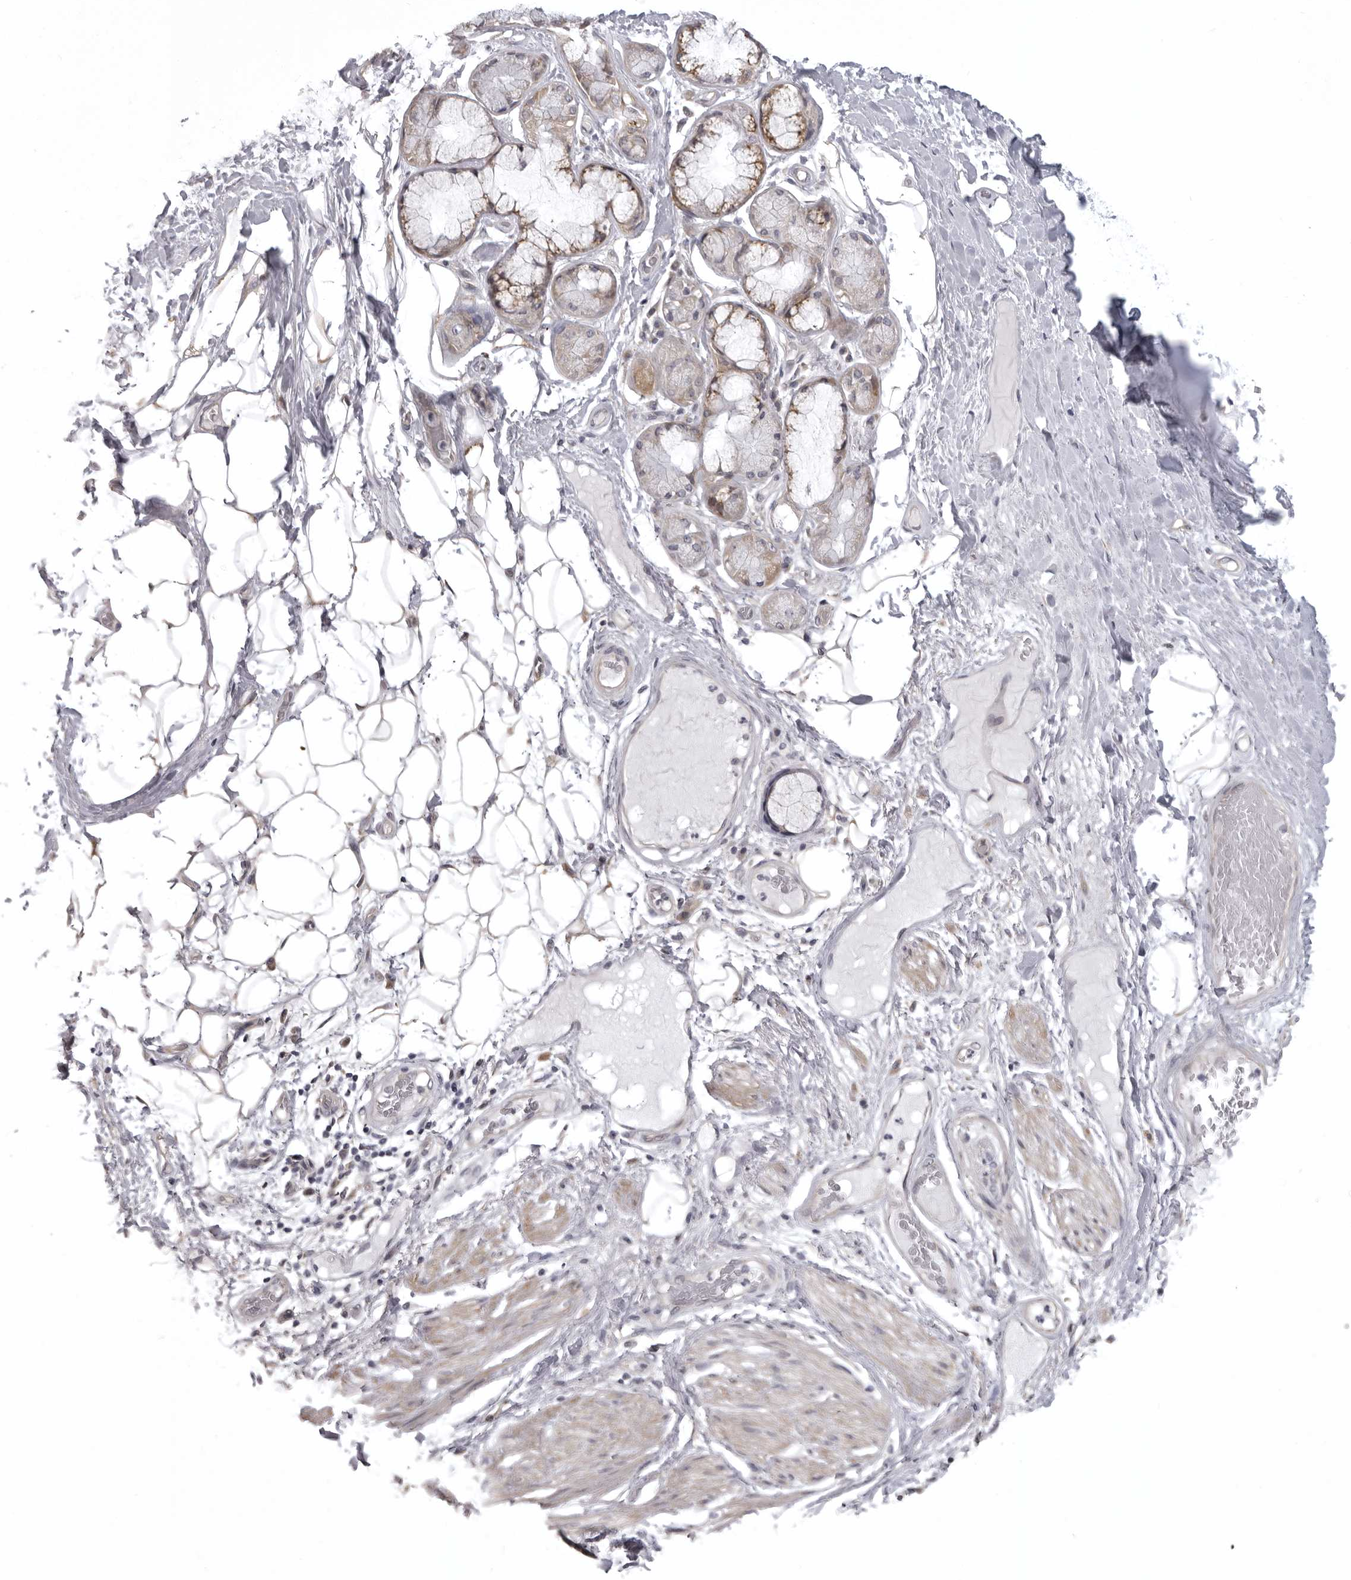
{"staining": {"intensity": "weak", "quantity": "25%-75%", "location": "cytoplasmic/membranous"}, "tissue": "adipose tissue", "cell_type": "Adipocytes", "image_type": "normal", "snomed": [{"axis": "morphology", "description": "Normal tissue, NOS"}, {"axis": "topography", "description": "Bronchus"}], "caption": "About 25%-75% of adipocytes in normal human adipose tissue show weak cytoplasmic/membranous protein staining as visualized by brown immunohistochemical staining.", "gene": "NCEH1", "patient": {"sex": "male", "age": 66}}